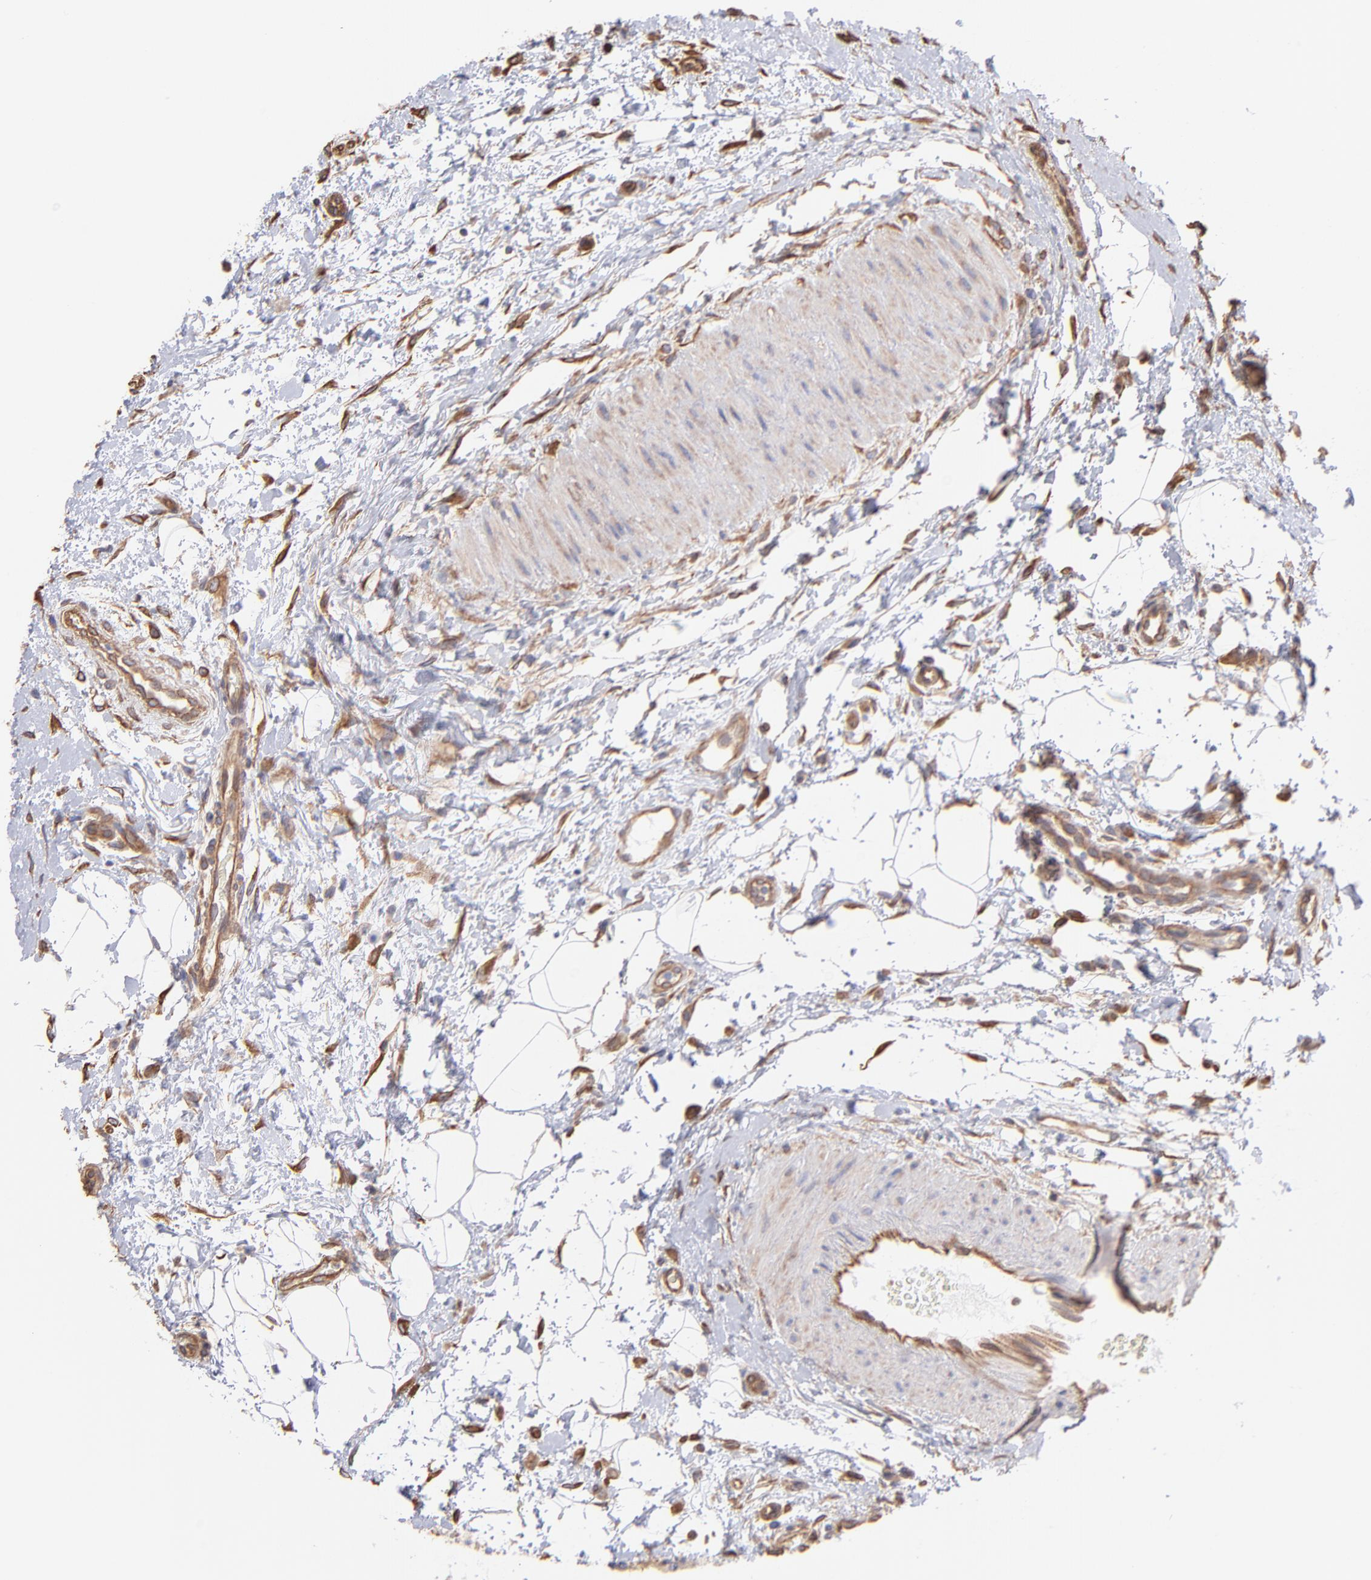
{"staining": {"intensity": "weak", "quantity": ">75%", "location": "cytoplasmic/membranous"}, "tissue": "lymphoma", "cell_type": "Tumor cells", "image_type": "cancer", "snomed": [{"axis": "morphology", "description": "Malignant lymphoma, non-Hodgkin's type, Low grade"}, {"axis": "topography", "description": "Lymph node"}], "caption": "Protein staining shows weak cytoplasmic/membranous expression in about >75% of tumor cells in low-grade malignant lymphoma, non-Hodgkin's type.", "gene": "PLEC", "patient": {"sex": "female", "age": 76}}